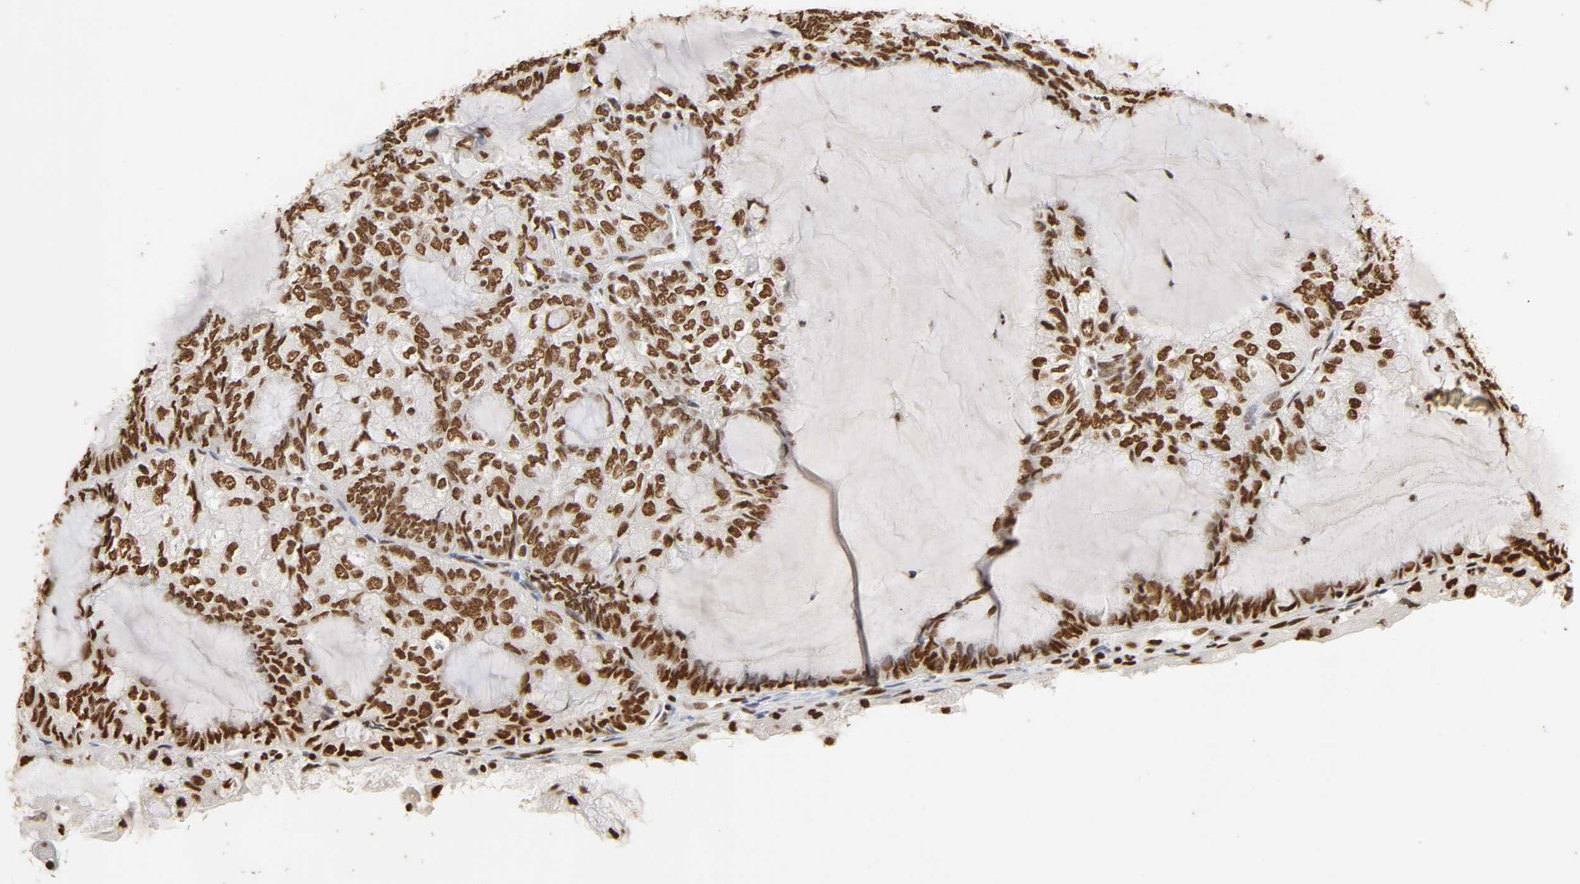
{"staining": {"intensity": "strong", "quantity": ">75%", "location": "nuclear"}, "tissue": "endometrial cancer", "cell_type": "Tumor cells", "image_type": "cancer", "snomed": [{"axis": "morphology", "description": "Adenocarcinoma, NOS"}, {"axis": "topography", "description": "Endometrium"}], "caption": "High-power microscopy captured an IHC image of endometrial adenocarcinoma, revealing strong nuclear positivity in about >75% of tumor cells.", "gene": "HNRNPC", "patient": {"sex": "female", "age": 81}}